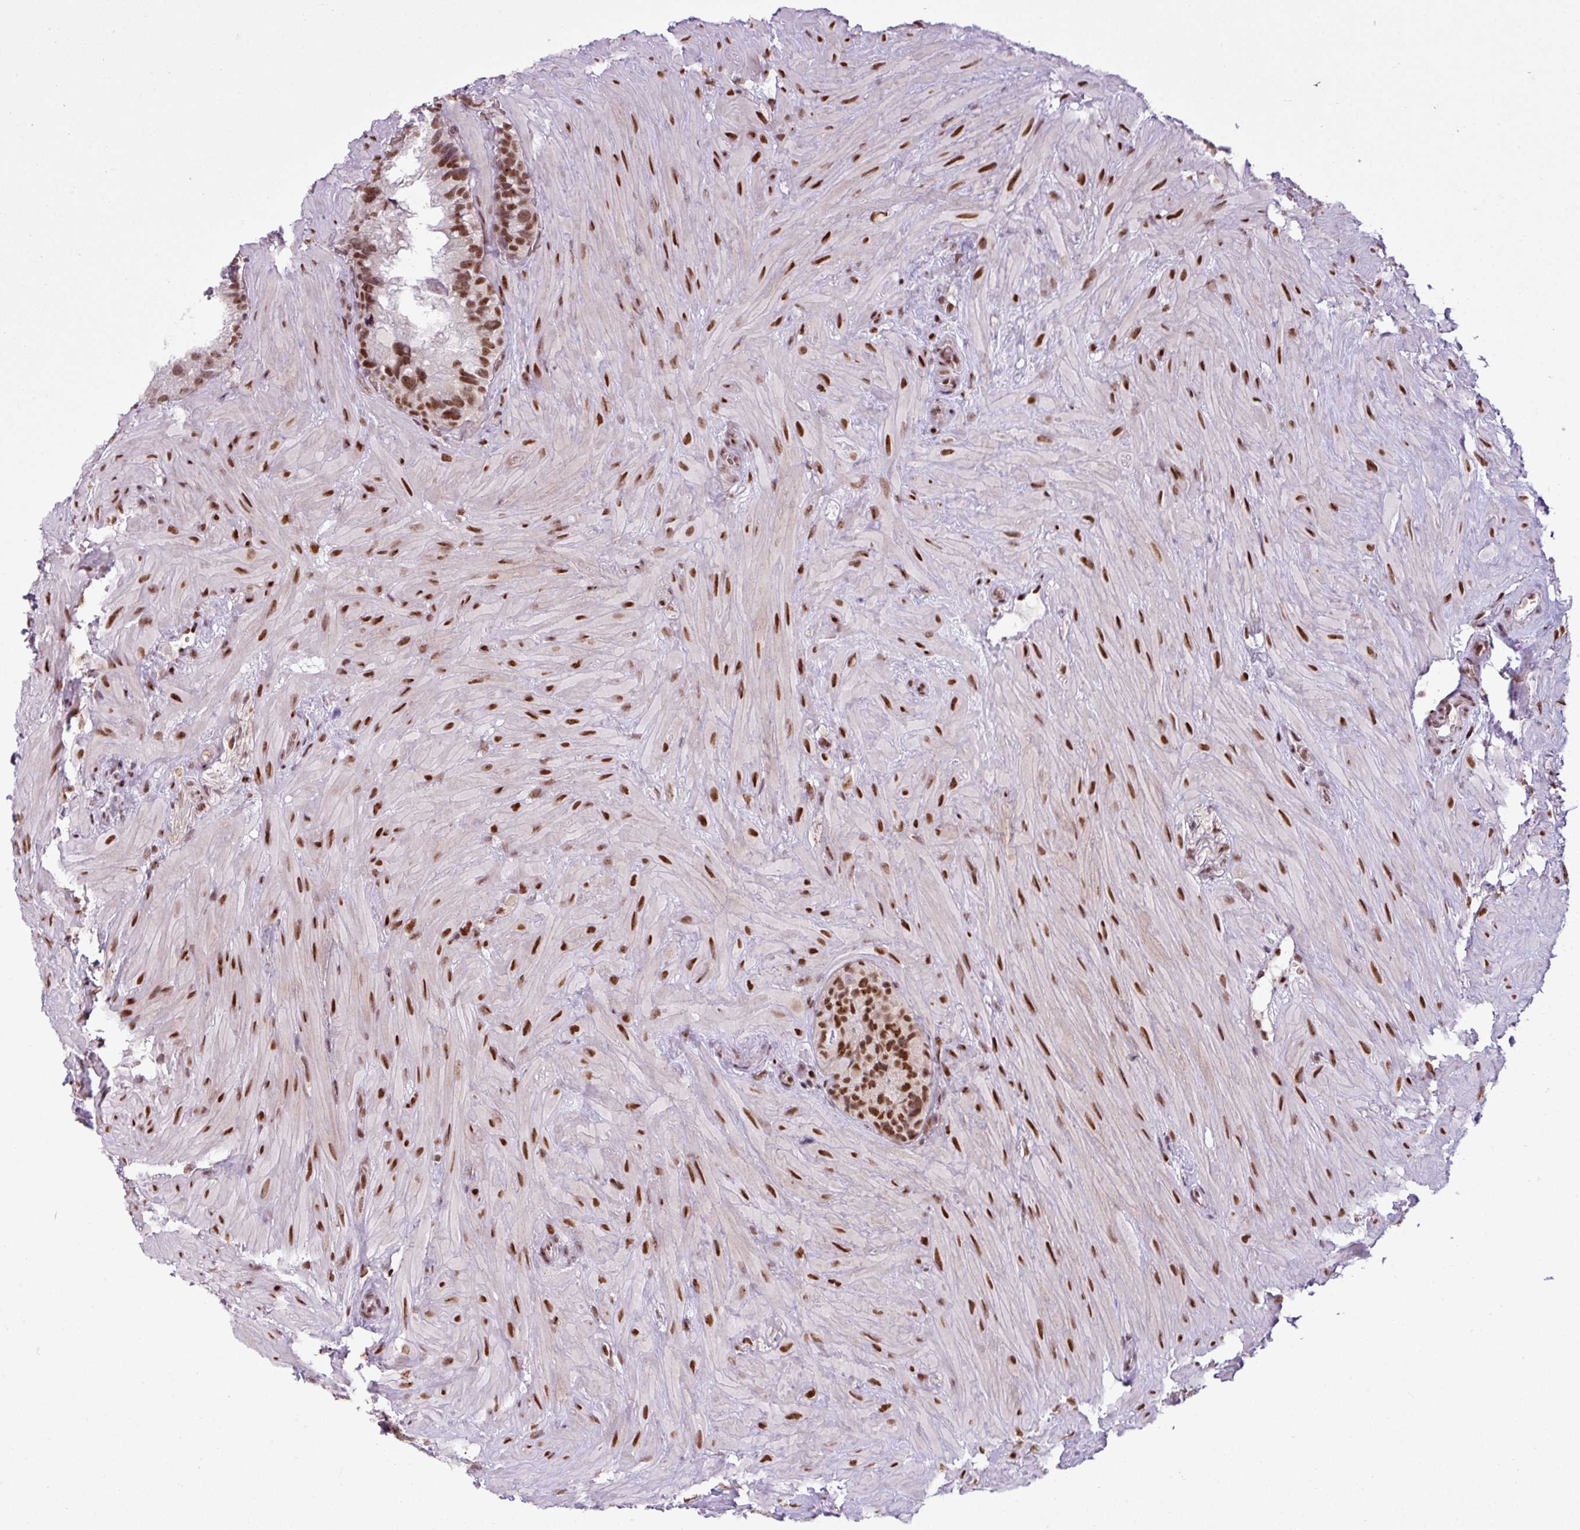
{"staining": {"intensity": "strong", "quantity": ">75%", "location": "nuclear"}, "tissue": "seminal vesicle", "cell_type": "Glandular cells", "image_type": "normal", "snomed": [{"axis": "morphology", "description": "Normal tissue, NOS"}, {"axis": "topography", "description": "Seminal veicle"}], "caption": "Approximately >75% of glandular cells in normal human seminal vesicle show strong nuclear protein expression as visualized by brown immunohistochemical staining.", "gene": "PRDM5", "patient": {"sex": "male", "age": 68}}